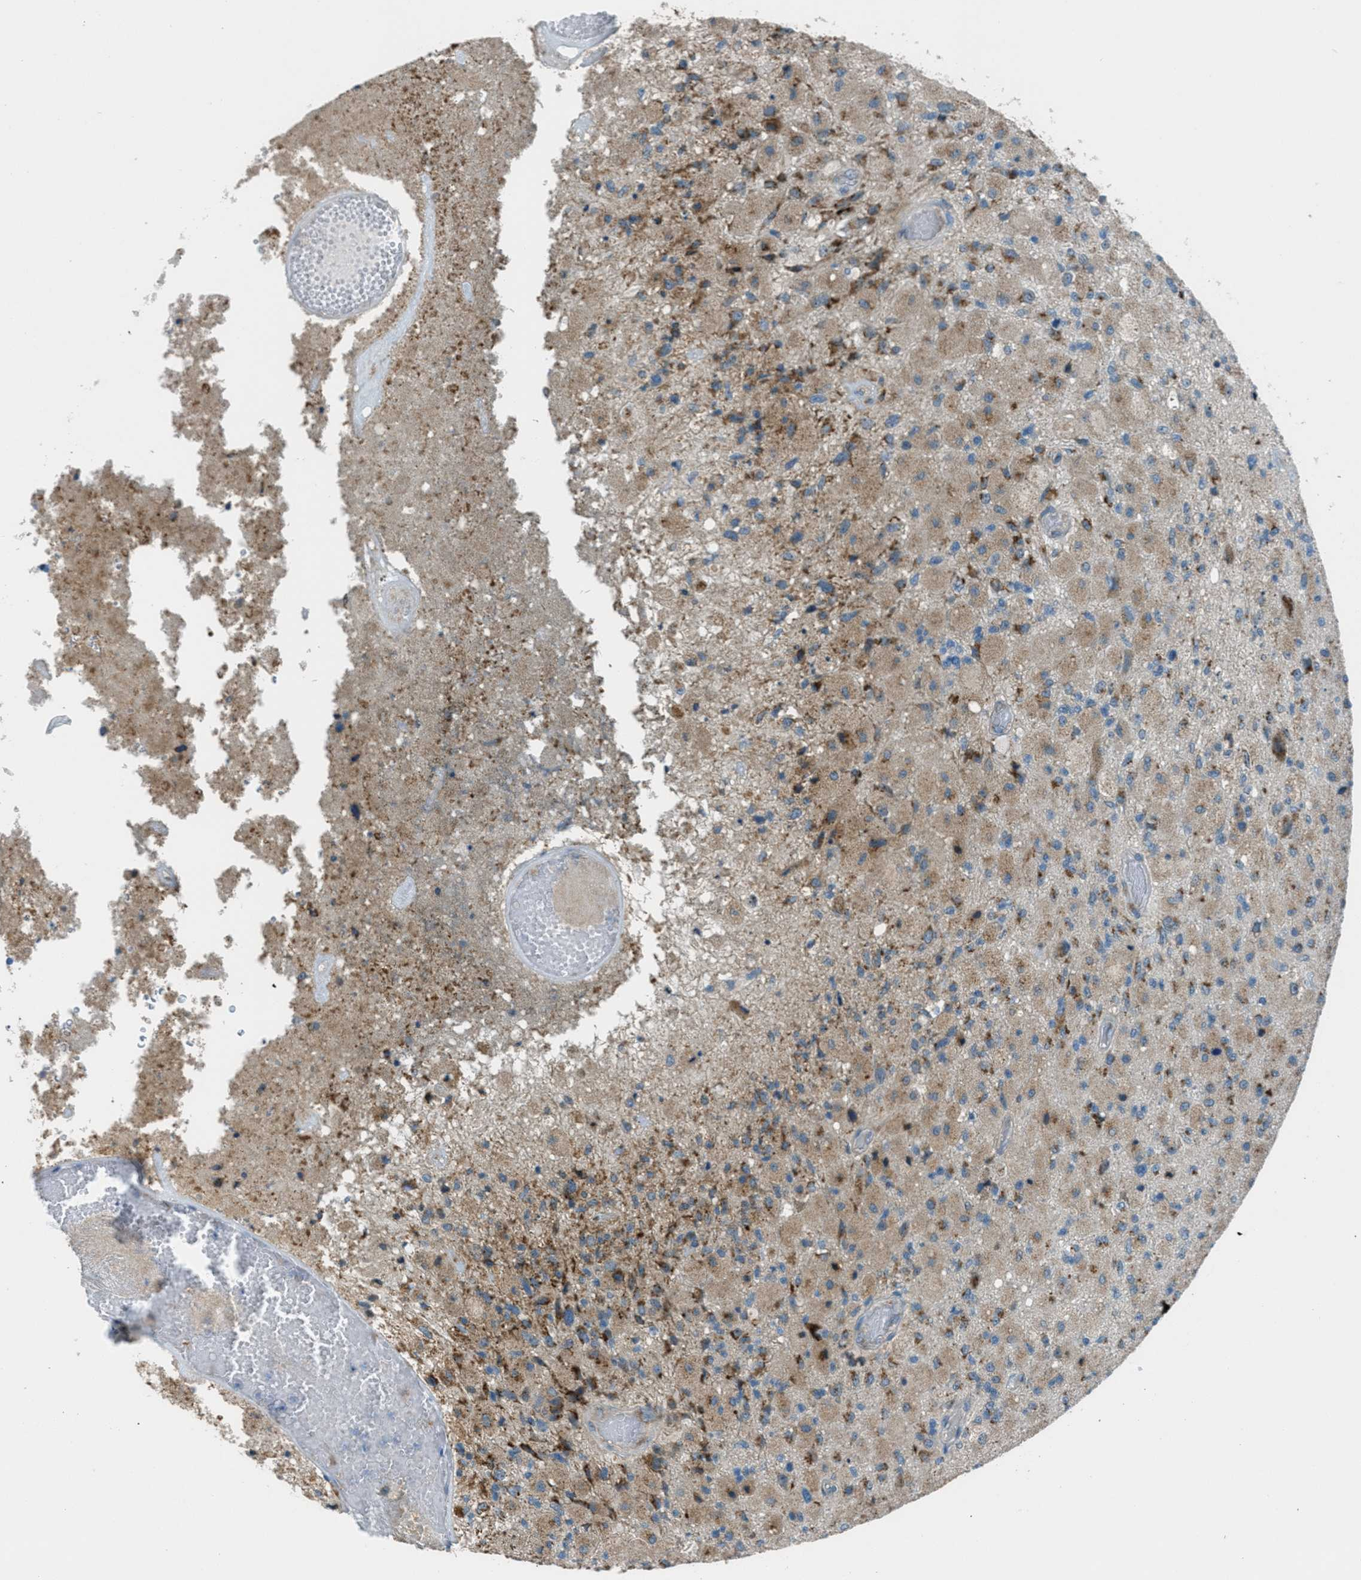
{"staining": {"intensity": "moderate", "quantity": ">75%", "location": "cytoplasmic/membranous"}, "tissue": "glioma", "cell_type": "Tumor cells", "image_type": "cancer", "snomed": [{"axis": "morphology", "description": "Normal tissue, NOS"}, {"axis": "morphology", "description": "Glioma, malignant, High grade"}, {"axis": "topography", "description": "Cerebral cortex"}], "caption": "High-grade glioma (malignant) was stained to show a protein in brown. There is medium levels of moderate cytoplasmic/membranous staining in approximately >75% of tumor cells.", "gene": "BCKDK", "patient": {"sex": "male", "age": 77}}